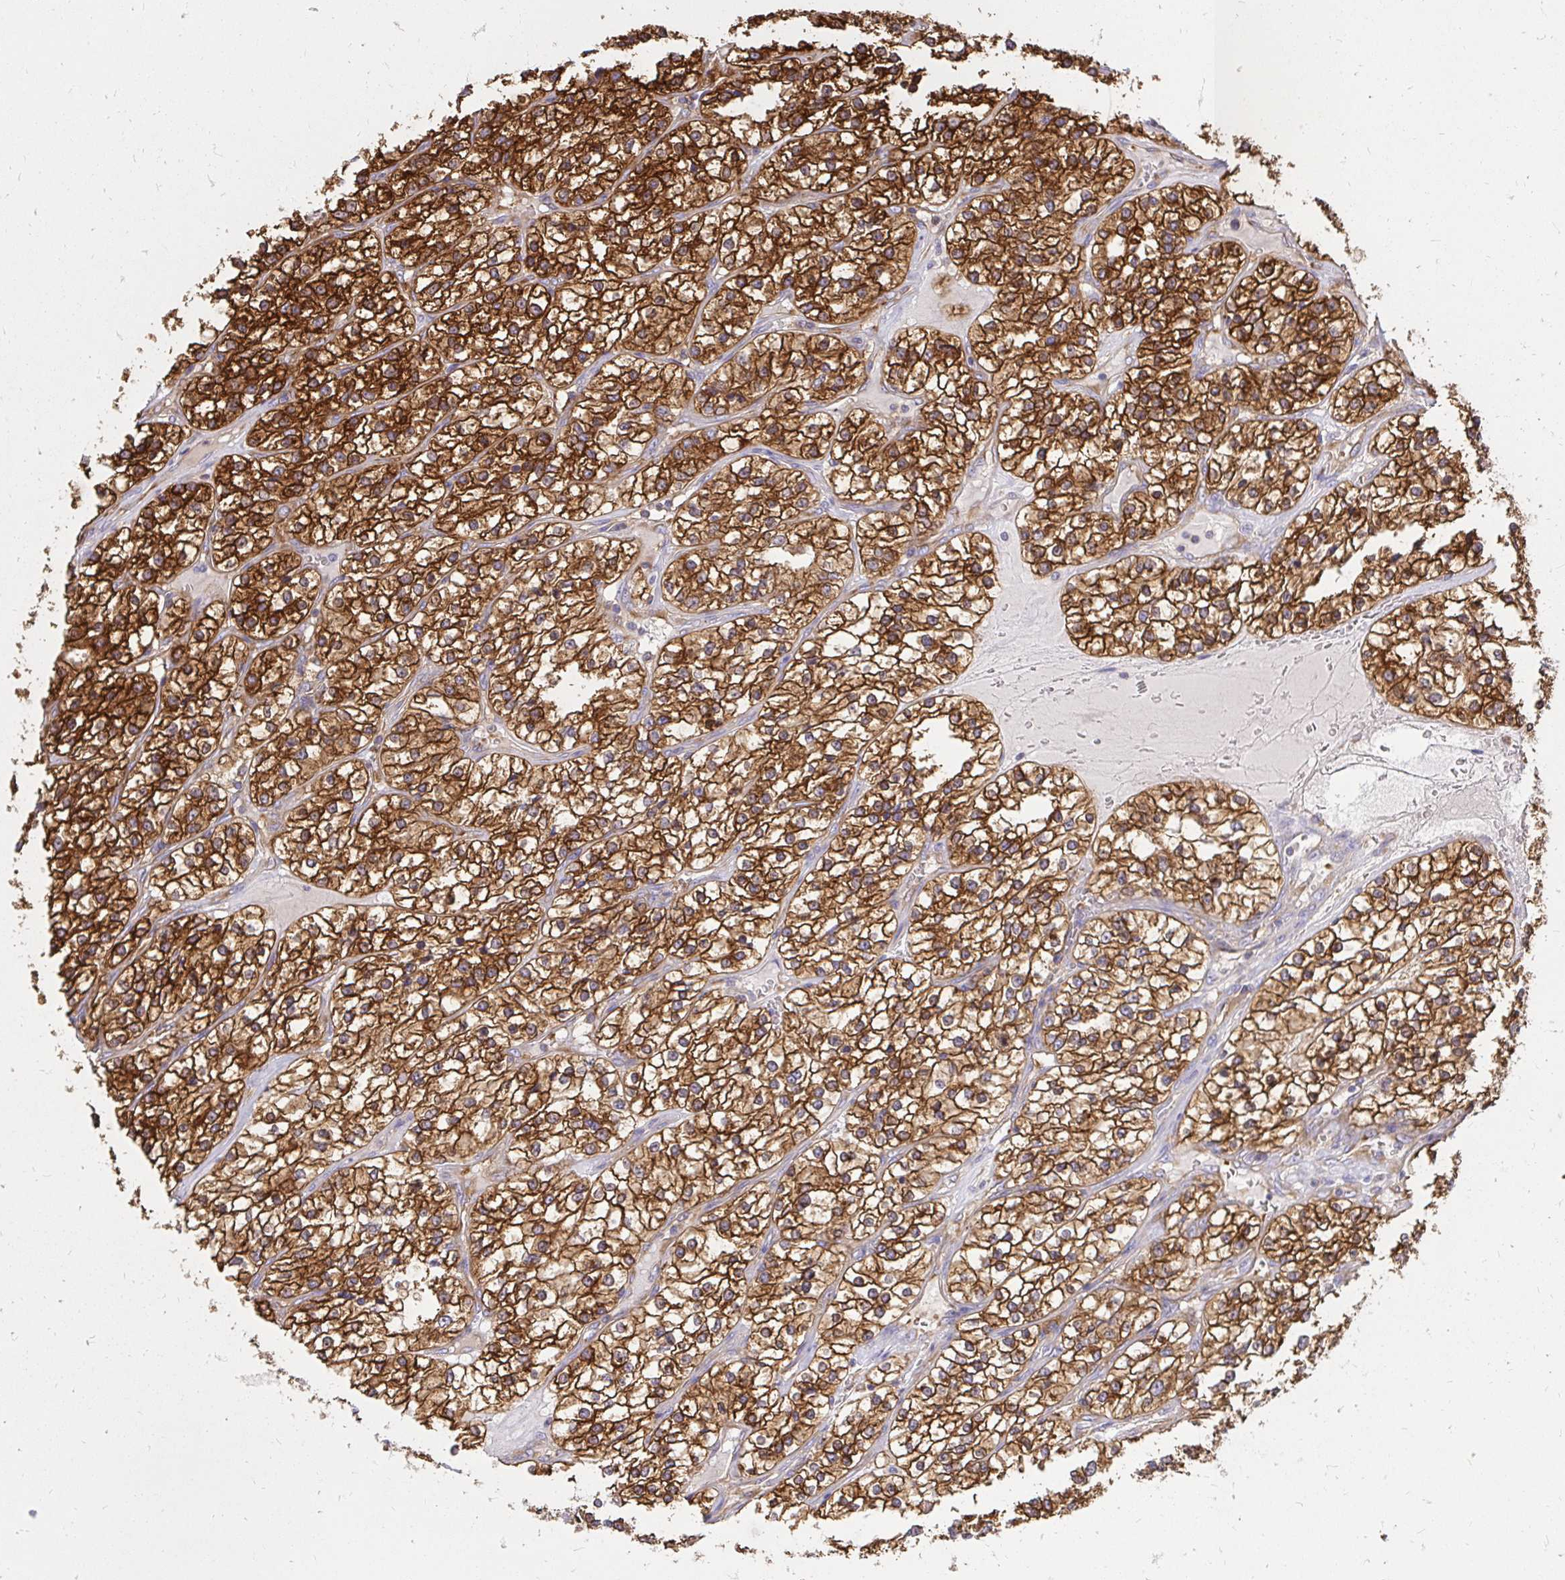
{"staining": {"intensity": "strong", "quantity": ">75%", "location": "cytoplasmic/membranous"}, "tissue": "renal cancer", "cell_type": "Tumor cells", "image_type": "cancer", "snomed": [{"axis": "morphology", "description": "Adenocarcinoma, NOS"}, {"axis": "topography", "description": "Kidney"}], "caption": "Immunohistochemical staining of human renal cancer (adenocarcinoma) exhibits high levels of strong cytoplasmic/membranous expression in approximately >75% of tumor cells.", "gene": "ABCB10", "patient": {"sex": "female", "age": 57}}